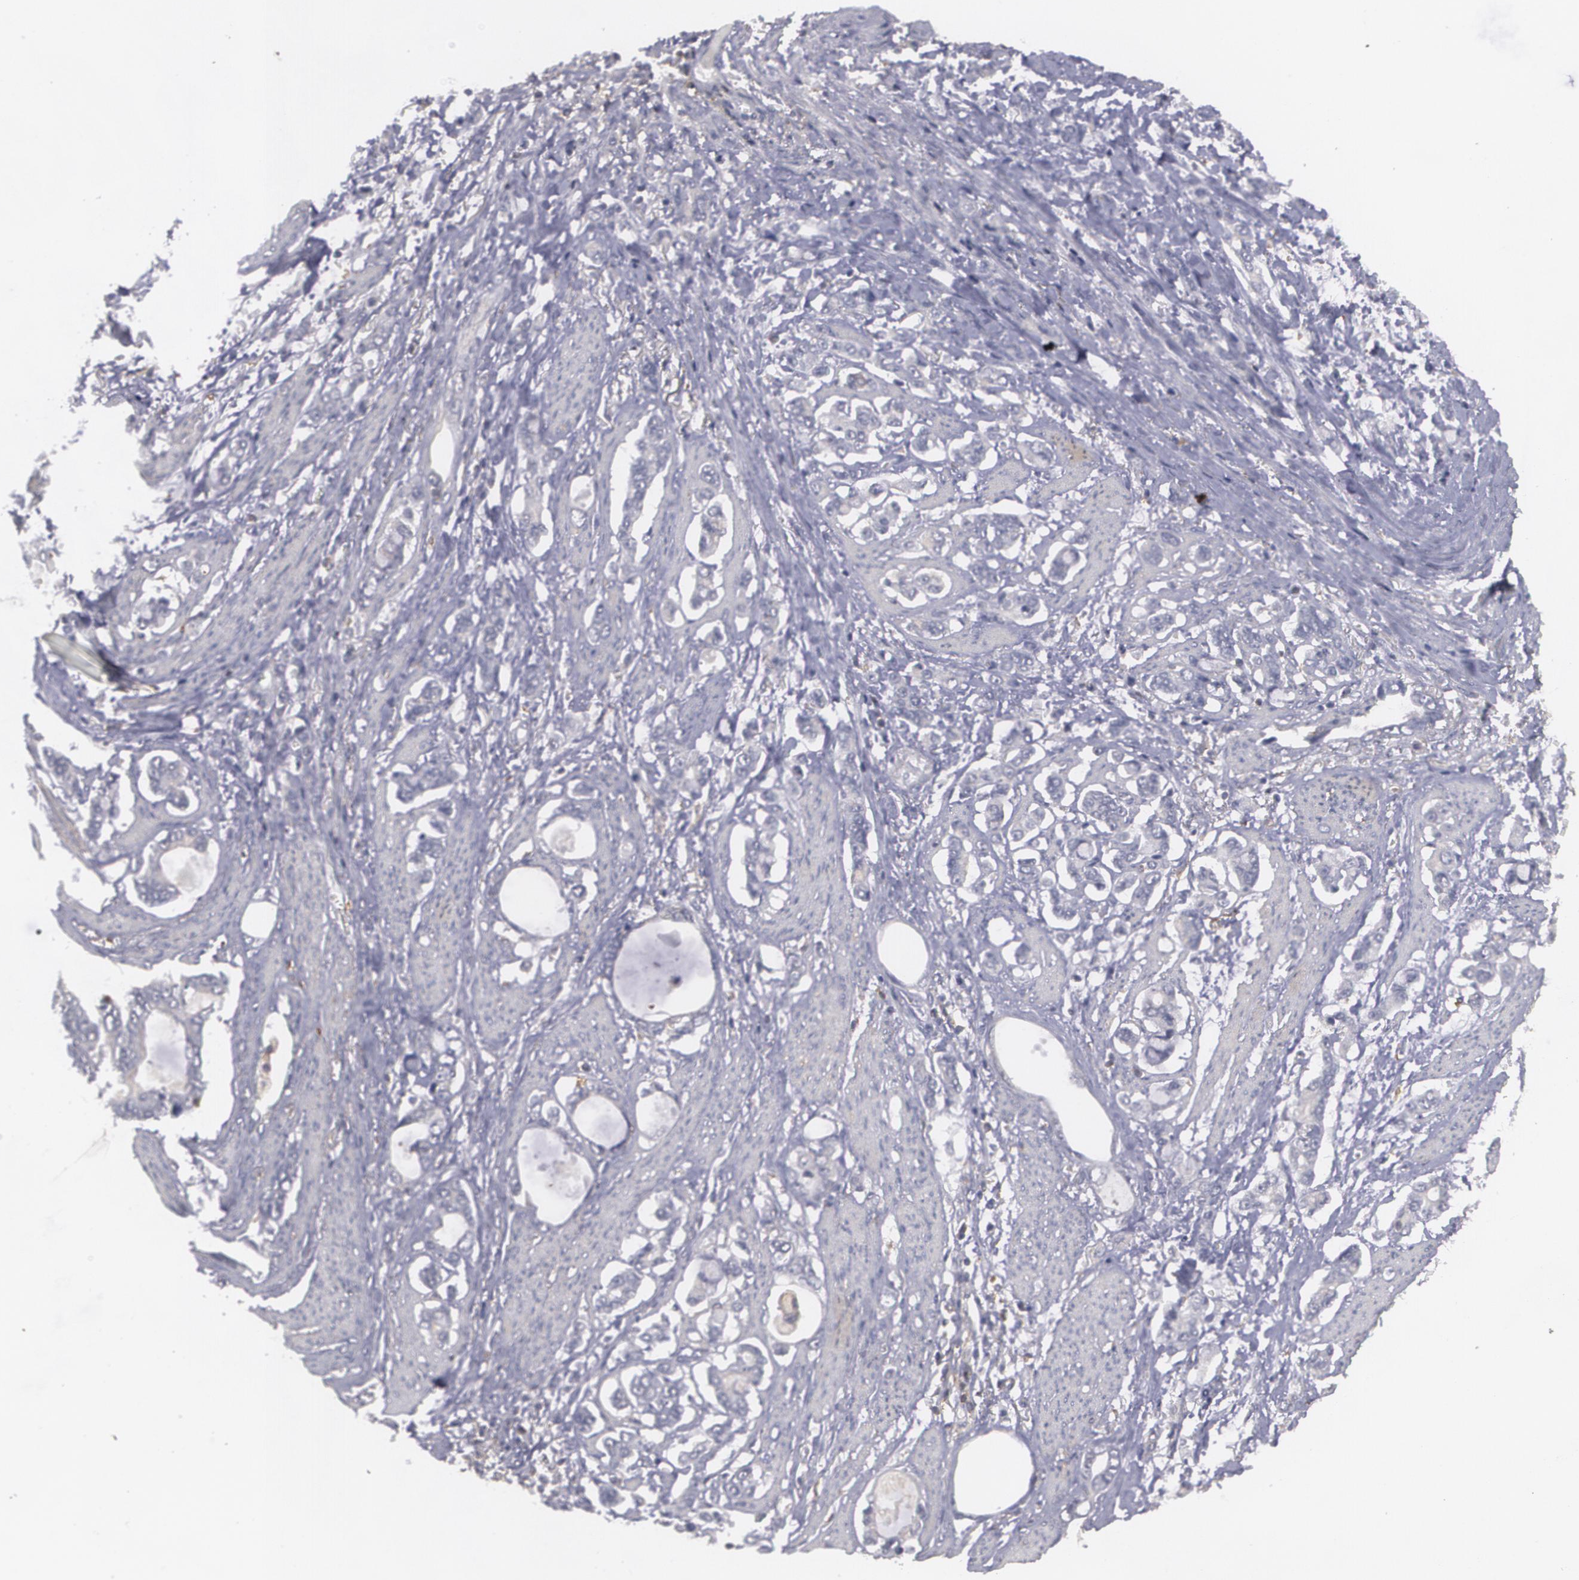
{"staining": {"intensity": "negative", "quantity": "none", "location": "none"}, "tissue": "stomach cancer", "cell_type": "Tumor cells", "image_type": "cancer", "snomed": [{"axis": "morphology", "description": "Adenocarcinoma, NOS"}, {"axis": "topography", "description": "Stomach"}], "caption": "Immunohistochemistry micrograph of human stomach adenocarcinoma stained for a protein (brown), which reveals no staining in tumor cells.", "gene": "BIN1", "patient": {"sex": "male", "age": 78}}